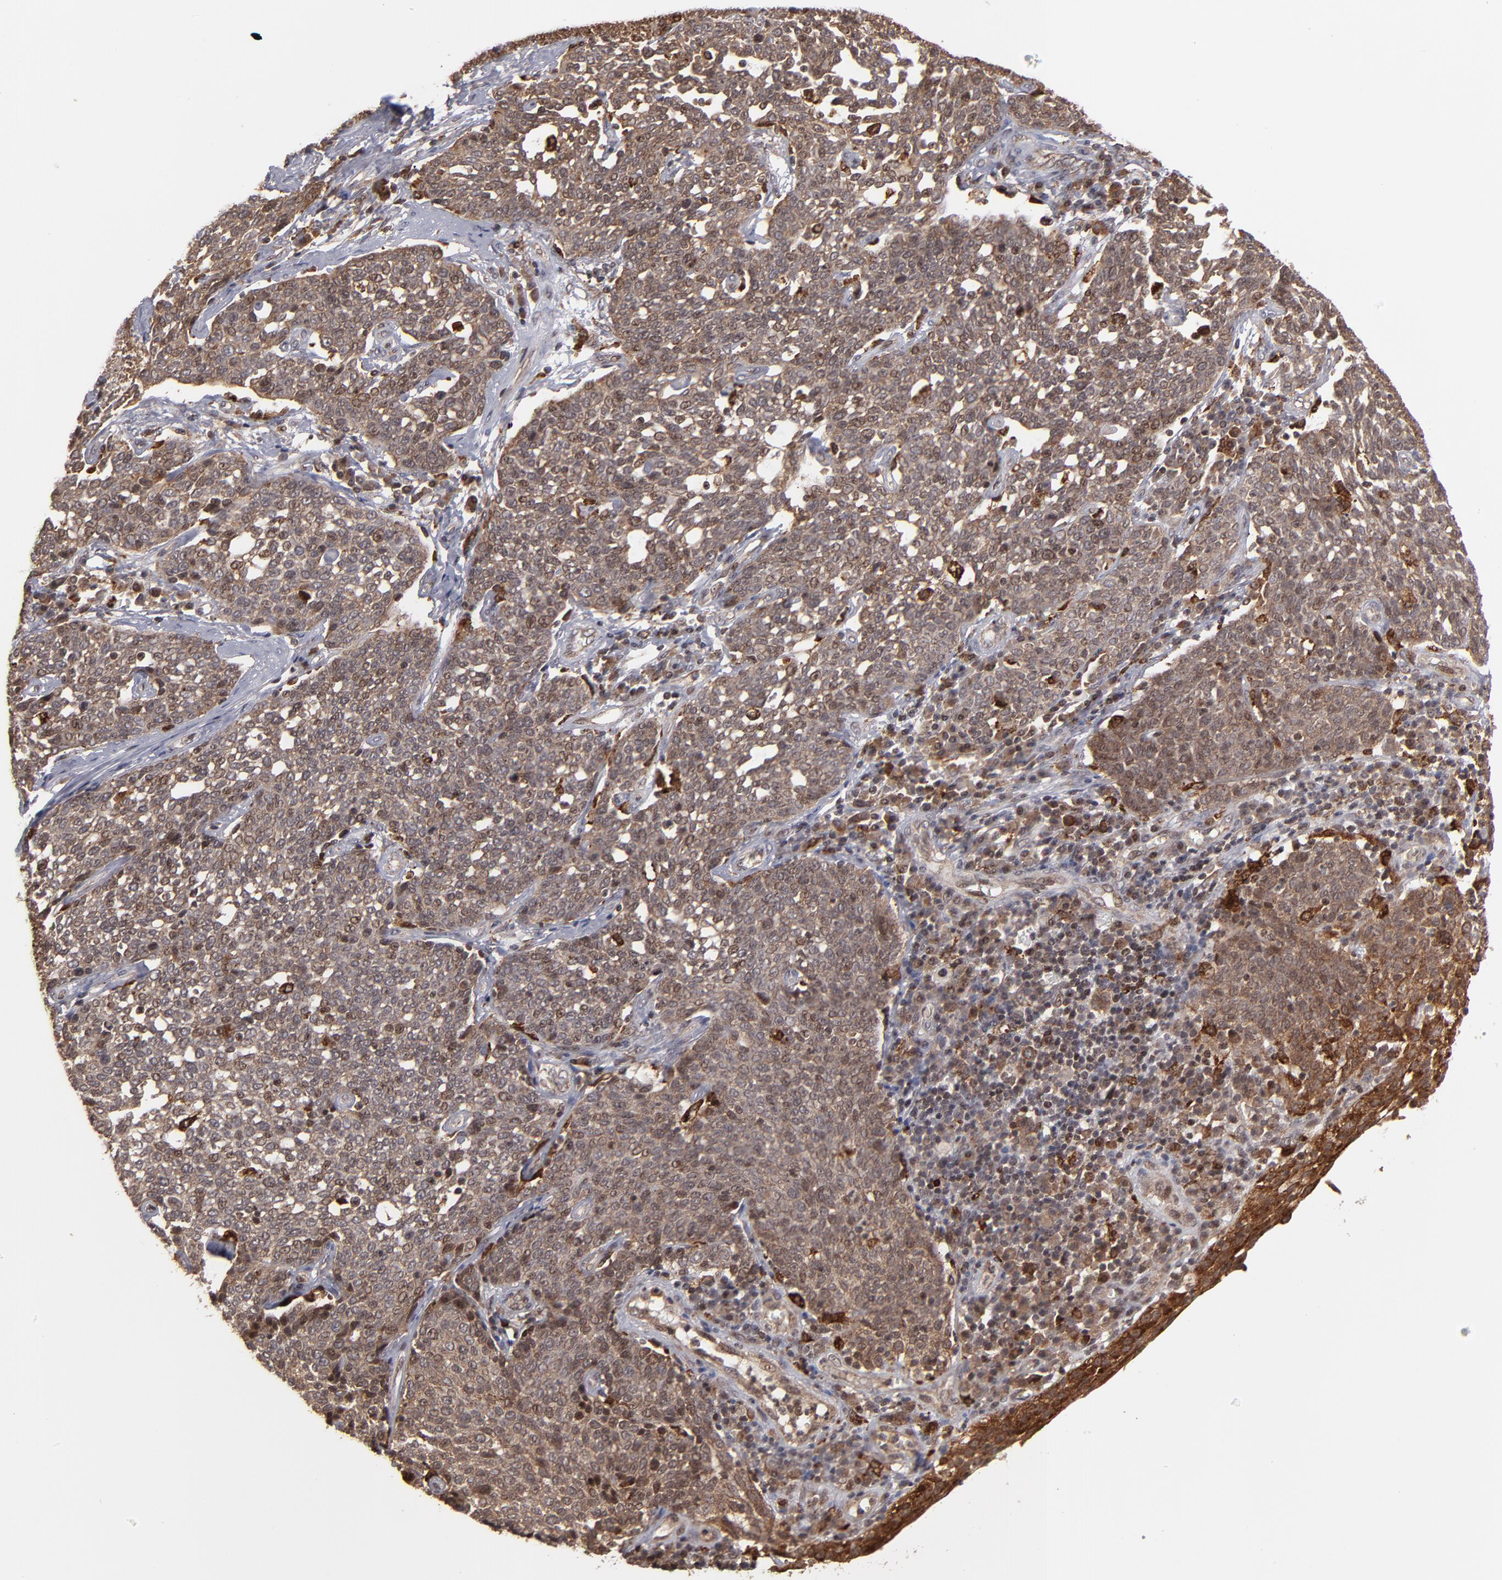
{"staining": {"intensity": "strong", "quantity": ">75%", "location": "cytoplasmic/membranous,nuclear"}, "tissue": "cervical cancer", "cell_type": "Tumor cells", "image_type": "cancer", "snomed": [{"axis": "morphology", "description": "Squamous cell carcinoma, NOS"}, {"axis": "topography", "description": "Cervix"}], "caption": "High-power microscopy captured an immunohistochemistry histopathology image of cervical cancer, revealing strong cytoplasmic/membranous and nuclear staining in approximately >75% of tumor cells.", "gene": "RGS6", "patient": {"sex": "female", "age": 34}}